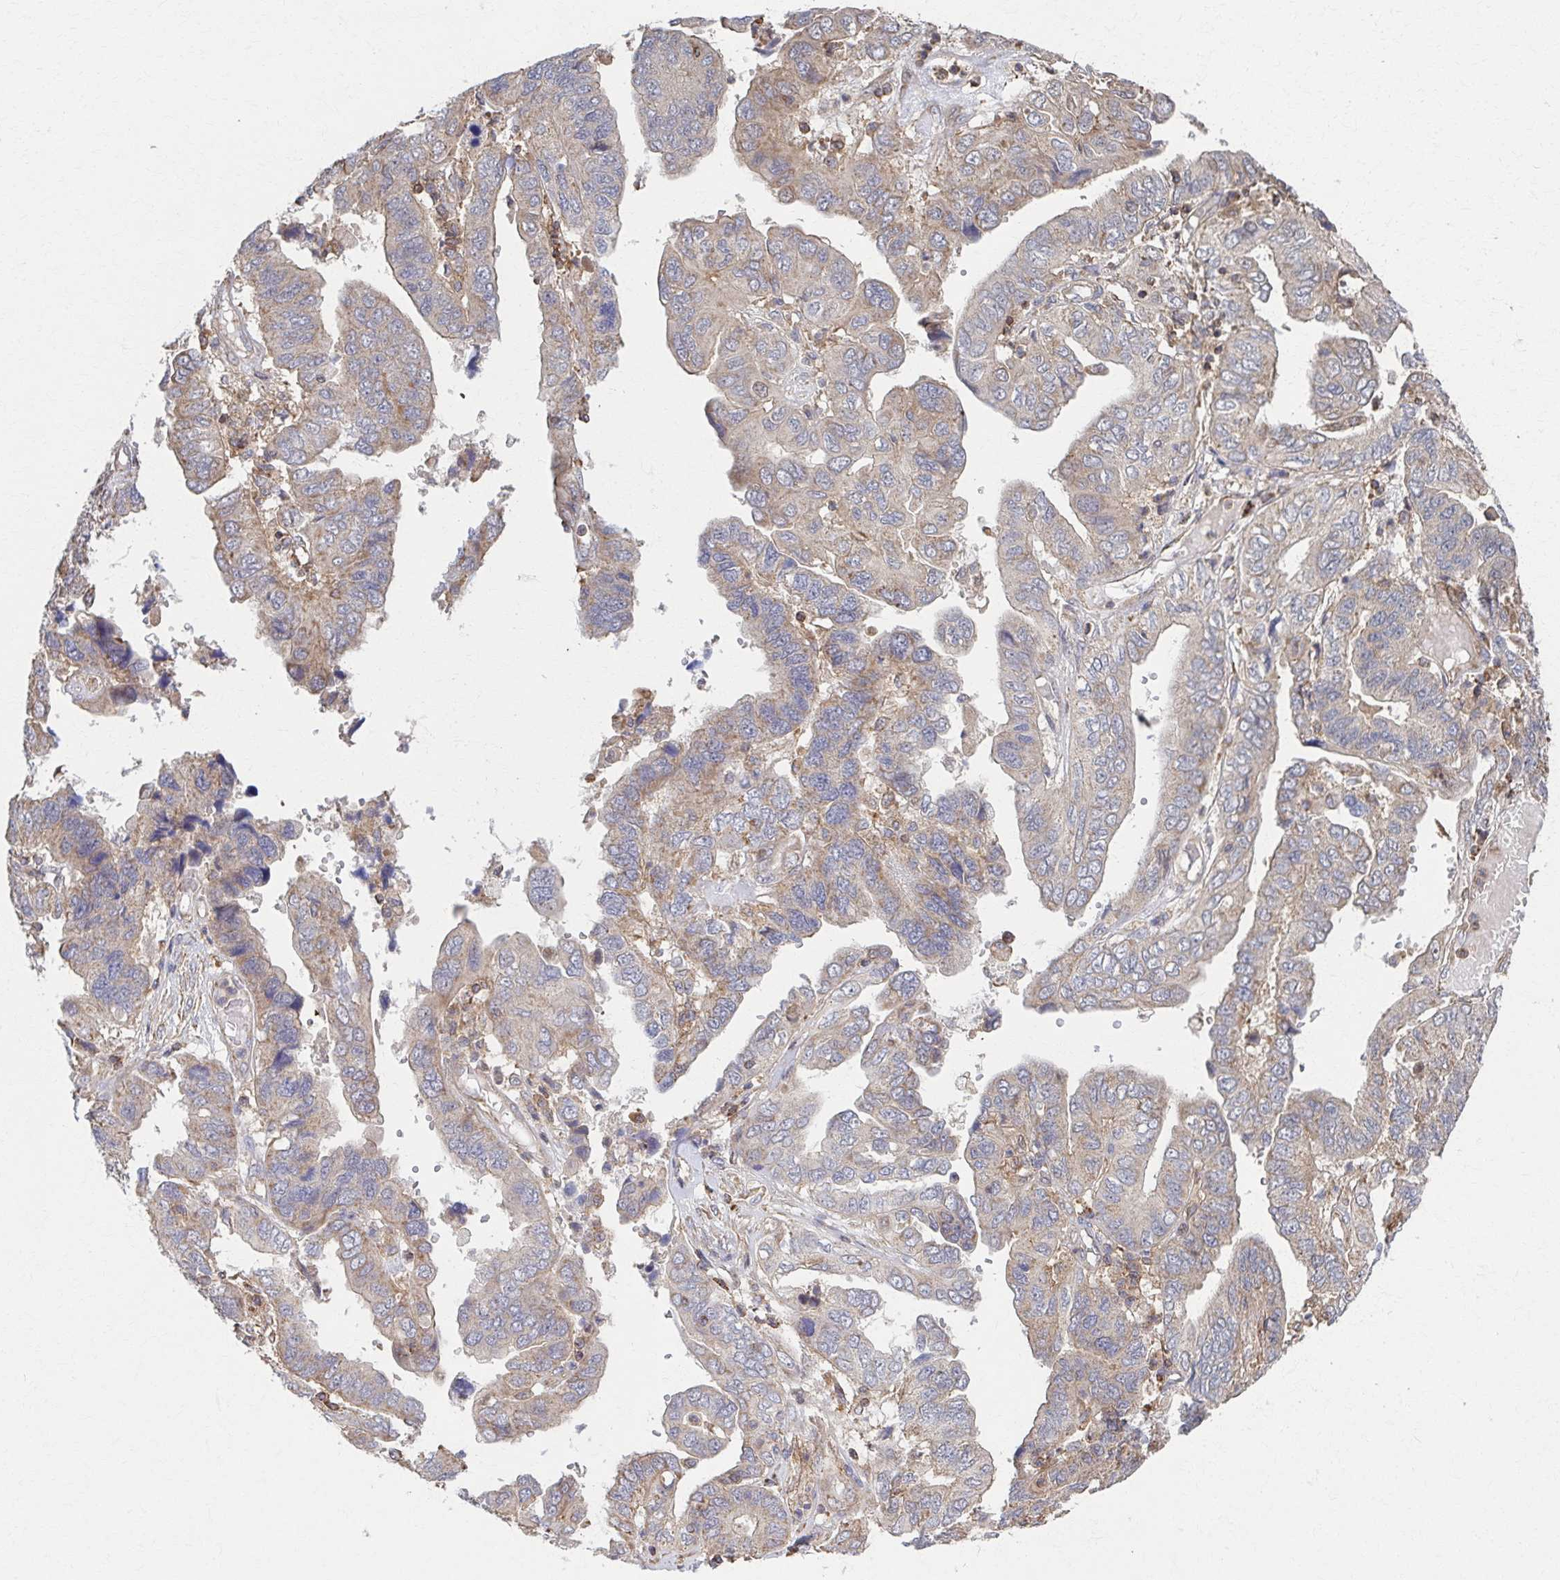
{"staining": {"intensity": "weak", "quantity": "<25%", "location": "cytoplasmic/membranous"}, "tissue": "ovarian cancer", "cell_type": "Tumor cells", "image_type": "cancer", "snomed": [{"axis": "morphology", "description": "Cystadenocarcinoma, serous, NOS"}, {"axis": "topography", "description": "Ovary"}], "caption": "This photomicrograph is of ovarian cancer (serous cystadenocarcinoma) stained with immunohistochemistry to label a protein in brown with the nuclei are counter-stained blue. There is no staining in tumor cells. (DAB IHC, high magnification).", "gene": "KLHL34", "patient": {"sex": "female", "age": 79}}